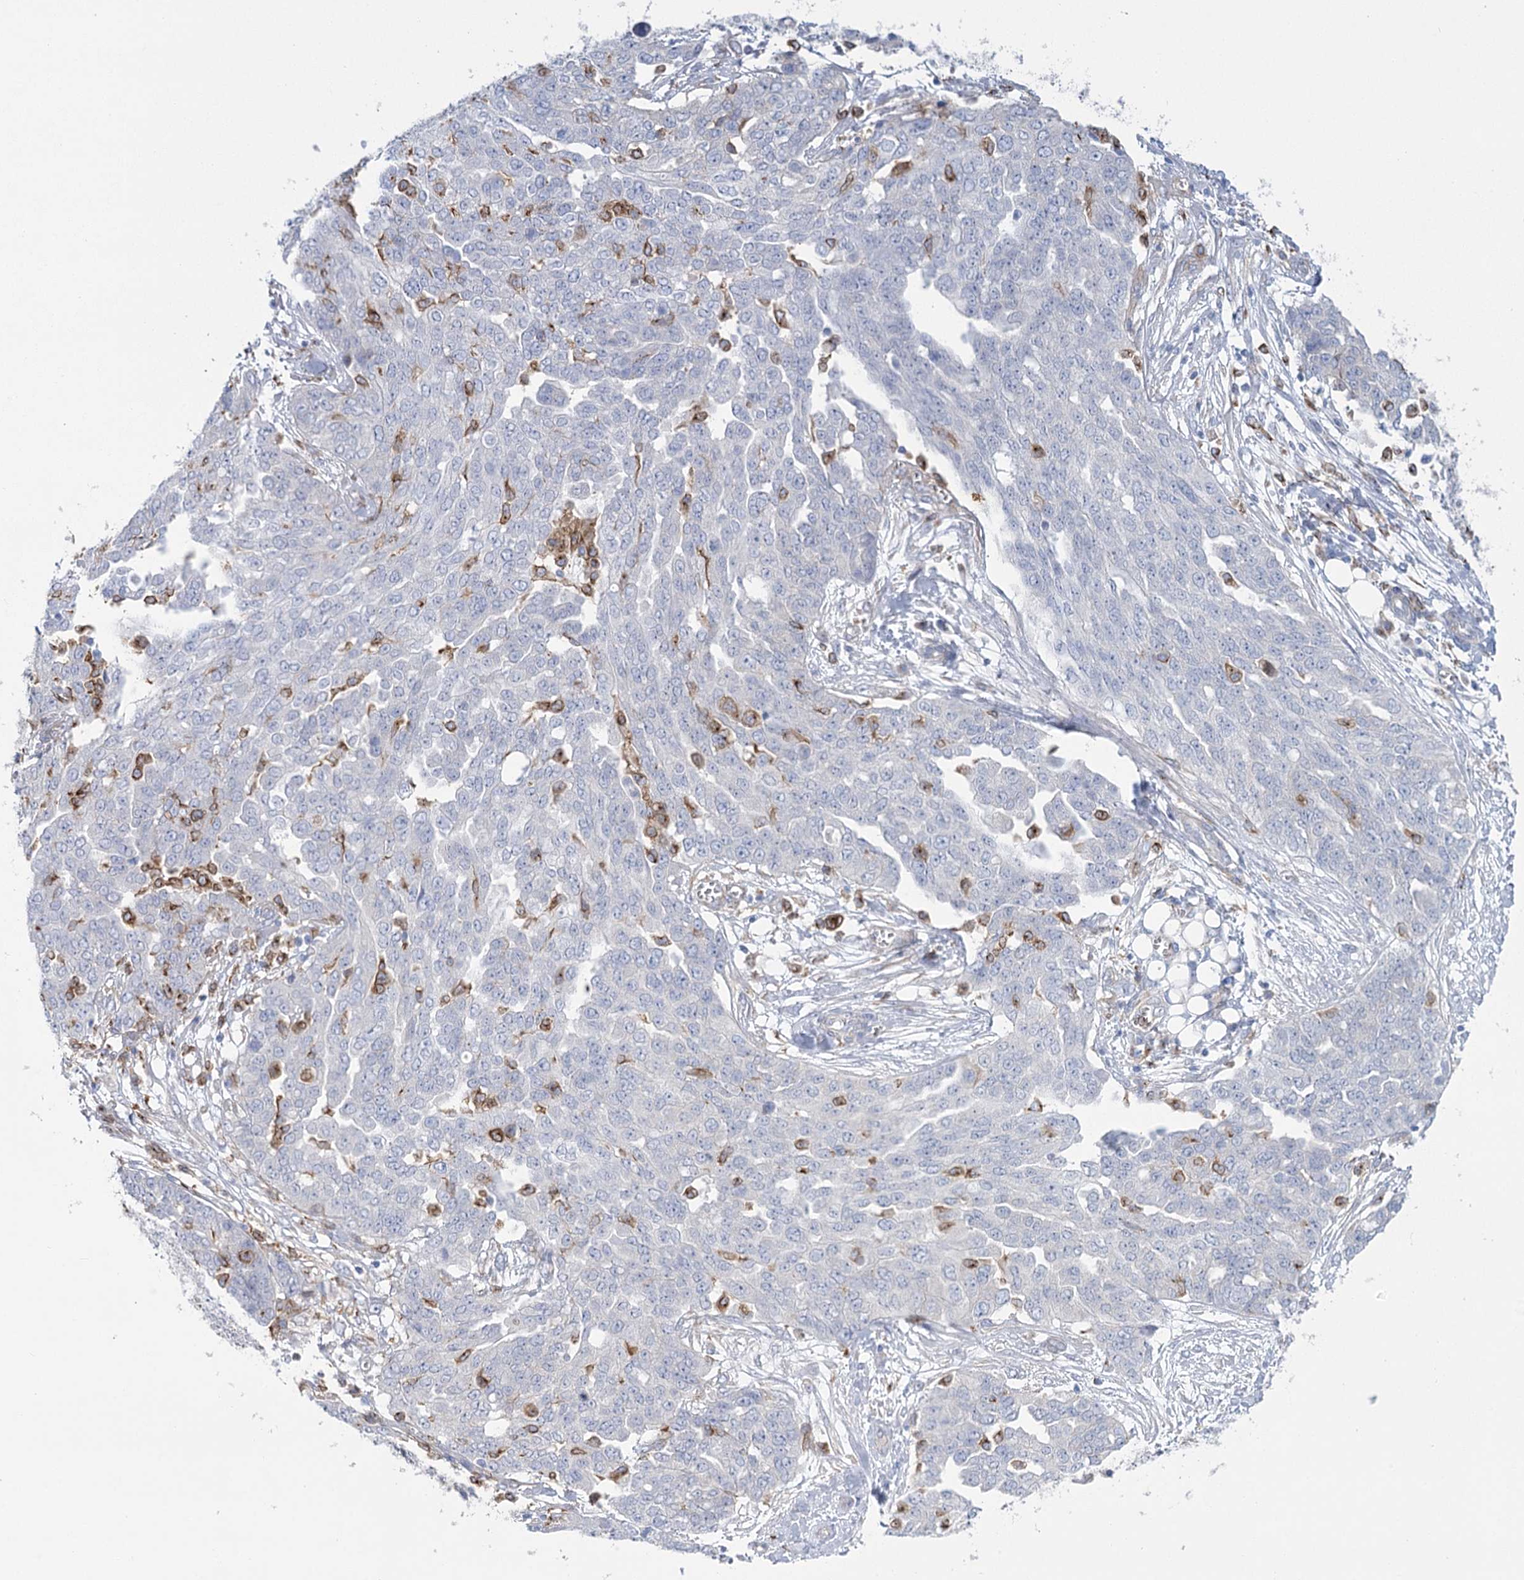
{"staining": {"intensity": "negative", "quantity": "none", "location": "none"}, "tissue": "ovarian cancer", "cell_type": "Tumor cells", "image_type": "cancer", "snomed": [{"axis": "morphology", "description": "Cystadenocarcinoma, serous, NOS"}, {"axis": "topography", "description": "Soft tissue"}, {"axis": "topography", "description": "Ovary"}], "caption": "Immunohistochemical staining of serous cystadenocarcinoma (ovarian) shows no significant expression in tumor cells.", "gene": "CCDC88A", "patient": {"sex": "female", "age": 57}}